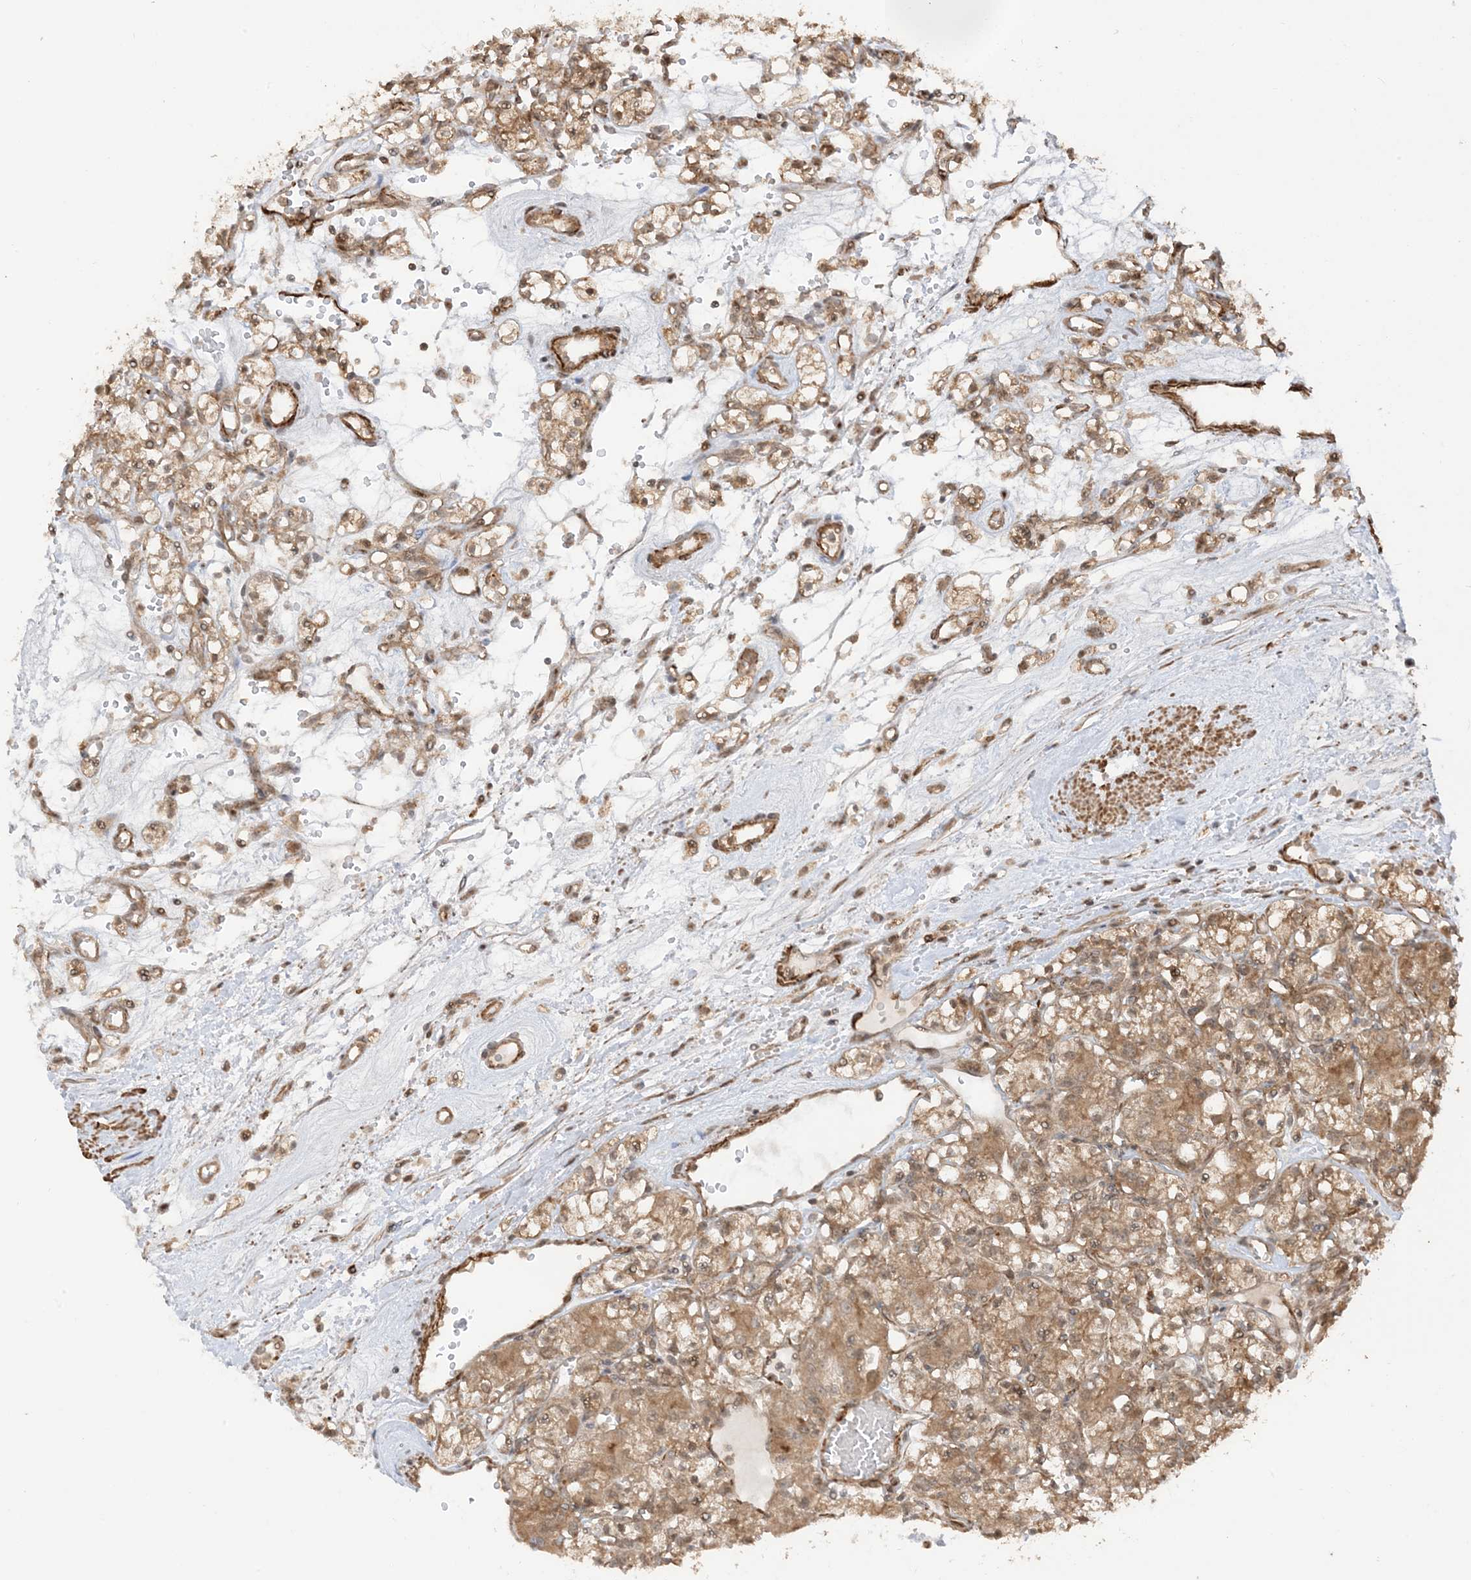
{"staining": {"intensity": "moderate", "quantity": ">75%", "location": "cytoplasmic/membranous,nuclear"}, "tissue": "renal cancer", "cell_type": "Tumor cells", "image_type": "cancer", "snomed": [{"axis": "morphology", "description": "Adenocarcinoma, NOS"}, {"axis": "topography", "description": "Kidney"}], "caption": "IHC histopathology image of renal cancer stained for a protein (brown), which reveals medium levels of moderate cytoplasmic/membranous and nuclear expression in about >75% of tumor cells.", "gene": "TBCC", "patient": {"sex": "female", "age": 59}}